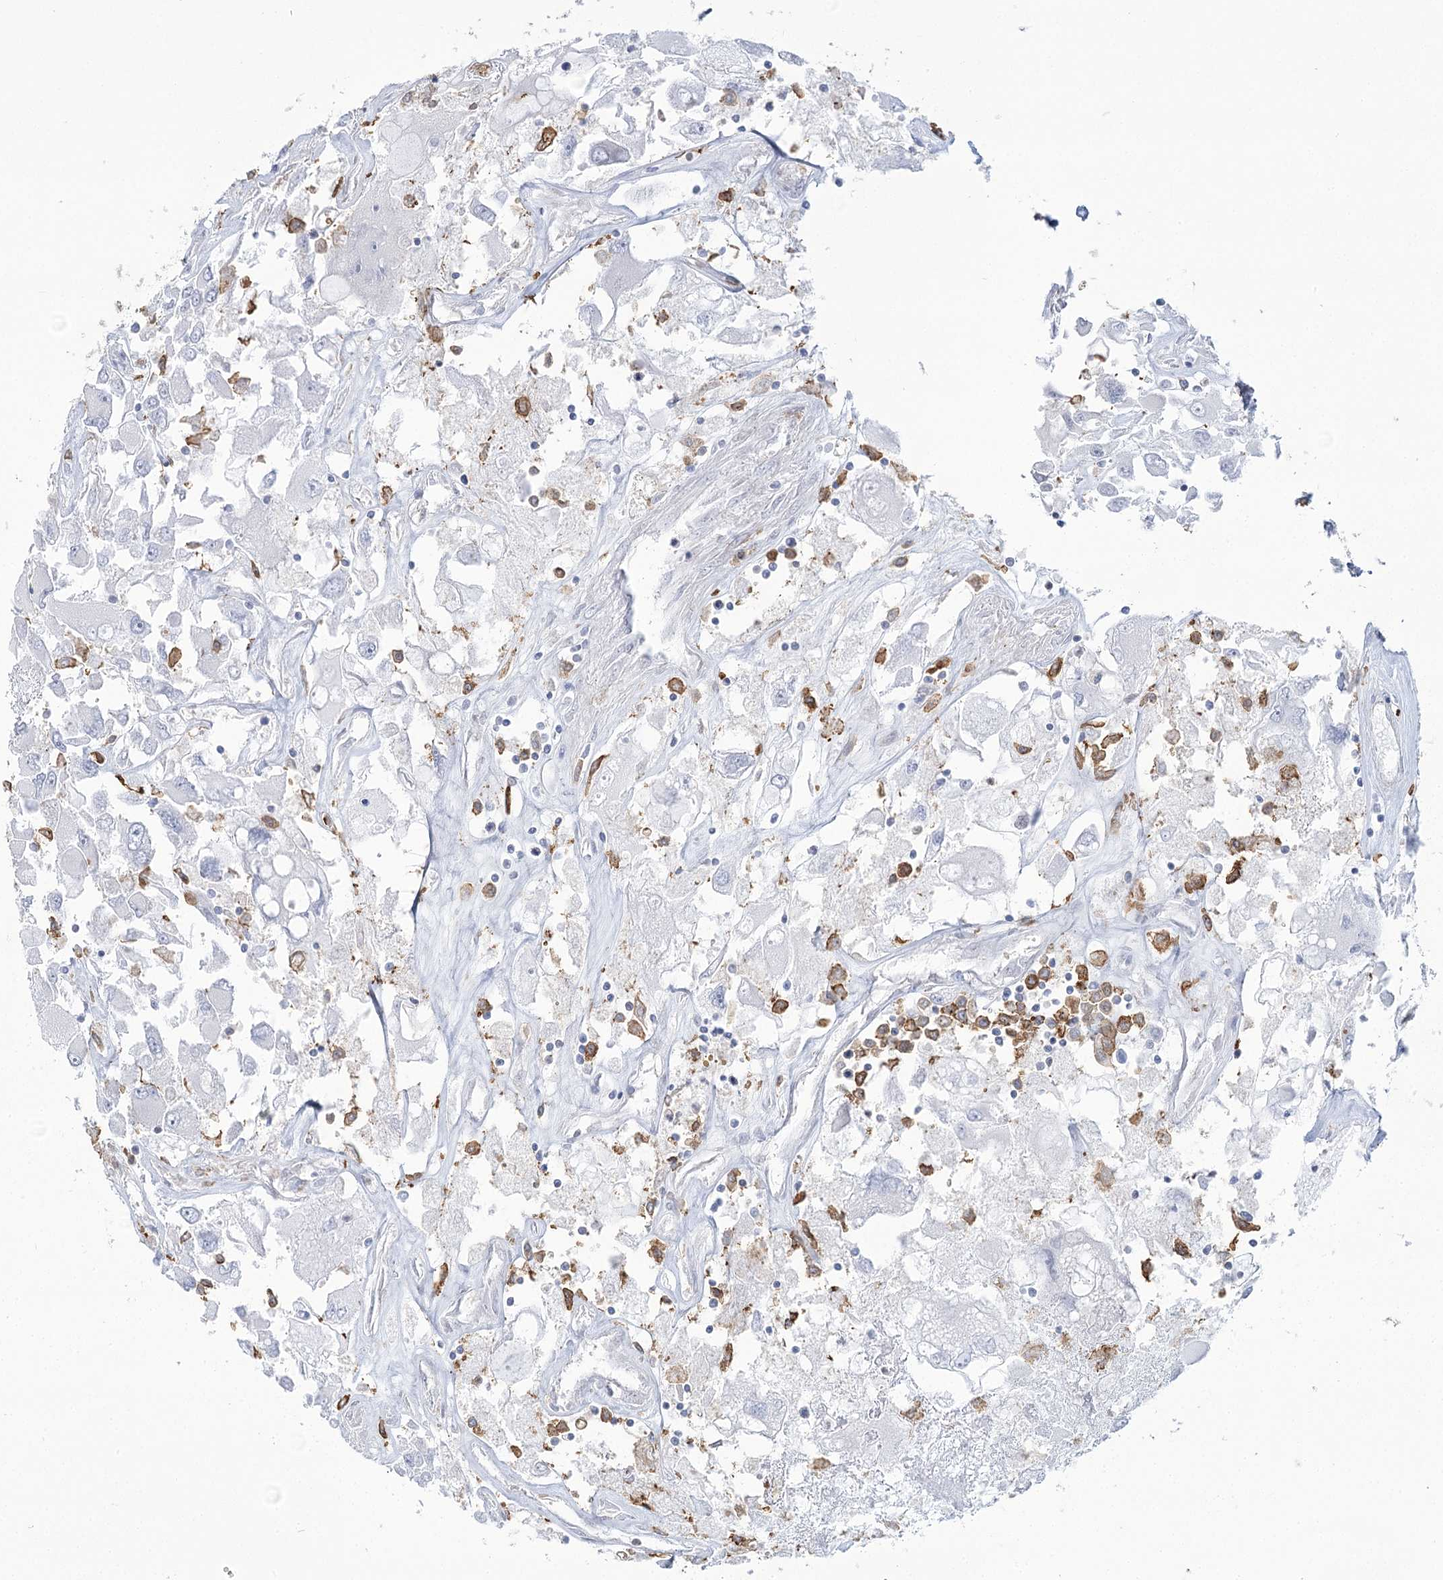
{"staining": {"intensity": "negative", "quantity": "none", "location": "none"}, "tissue": "renal cancer", "cell_type": "Tumor cells", "image_type": "cancer", "snomed": [{"axis": "morphology", "description": "Adenocarcinoma, NOS"}, {"axis": "topography", "description": "Kidney"}], "caption": "Photomicrograph shows no significant protein positivity in tumor cells of renal cancer.", "gene": "C11orf1", "patient": {"sex": "female", "age": 52}}